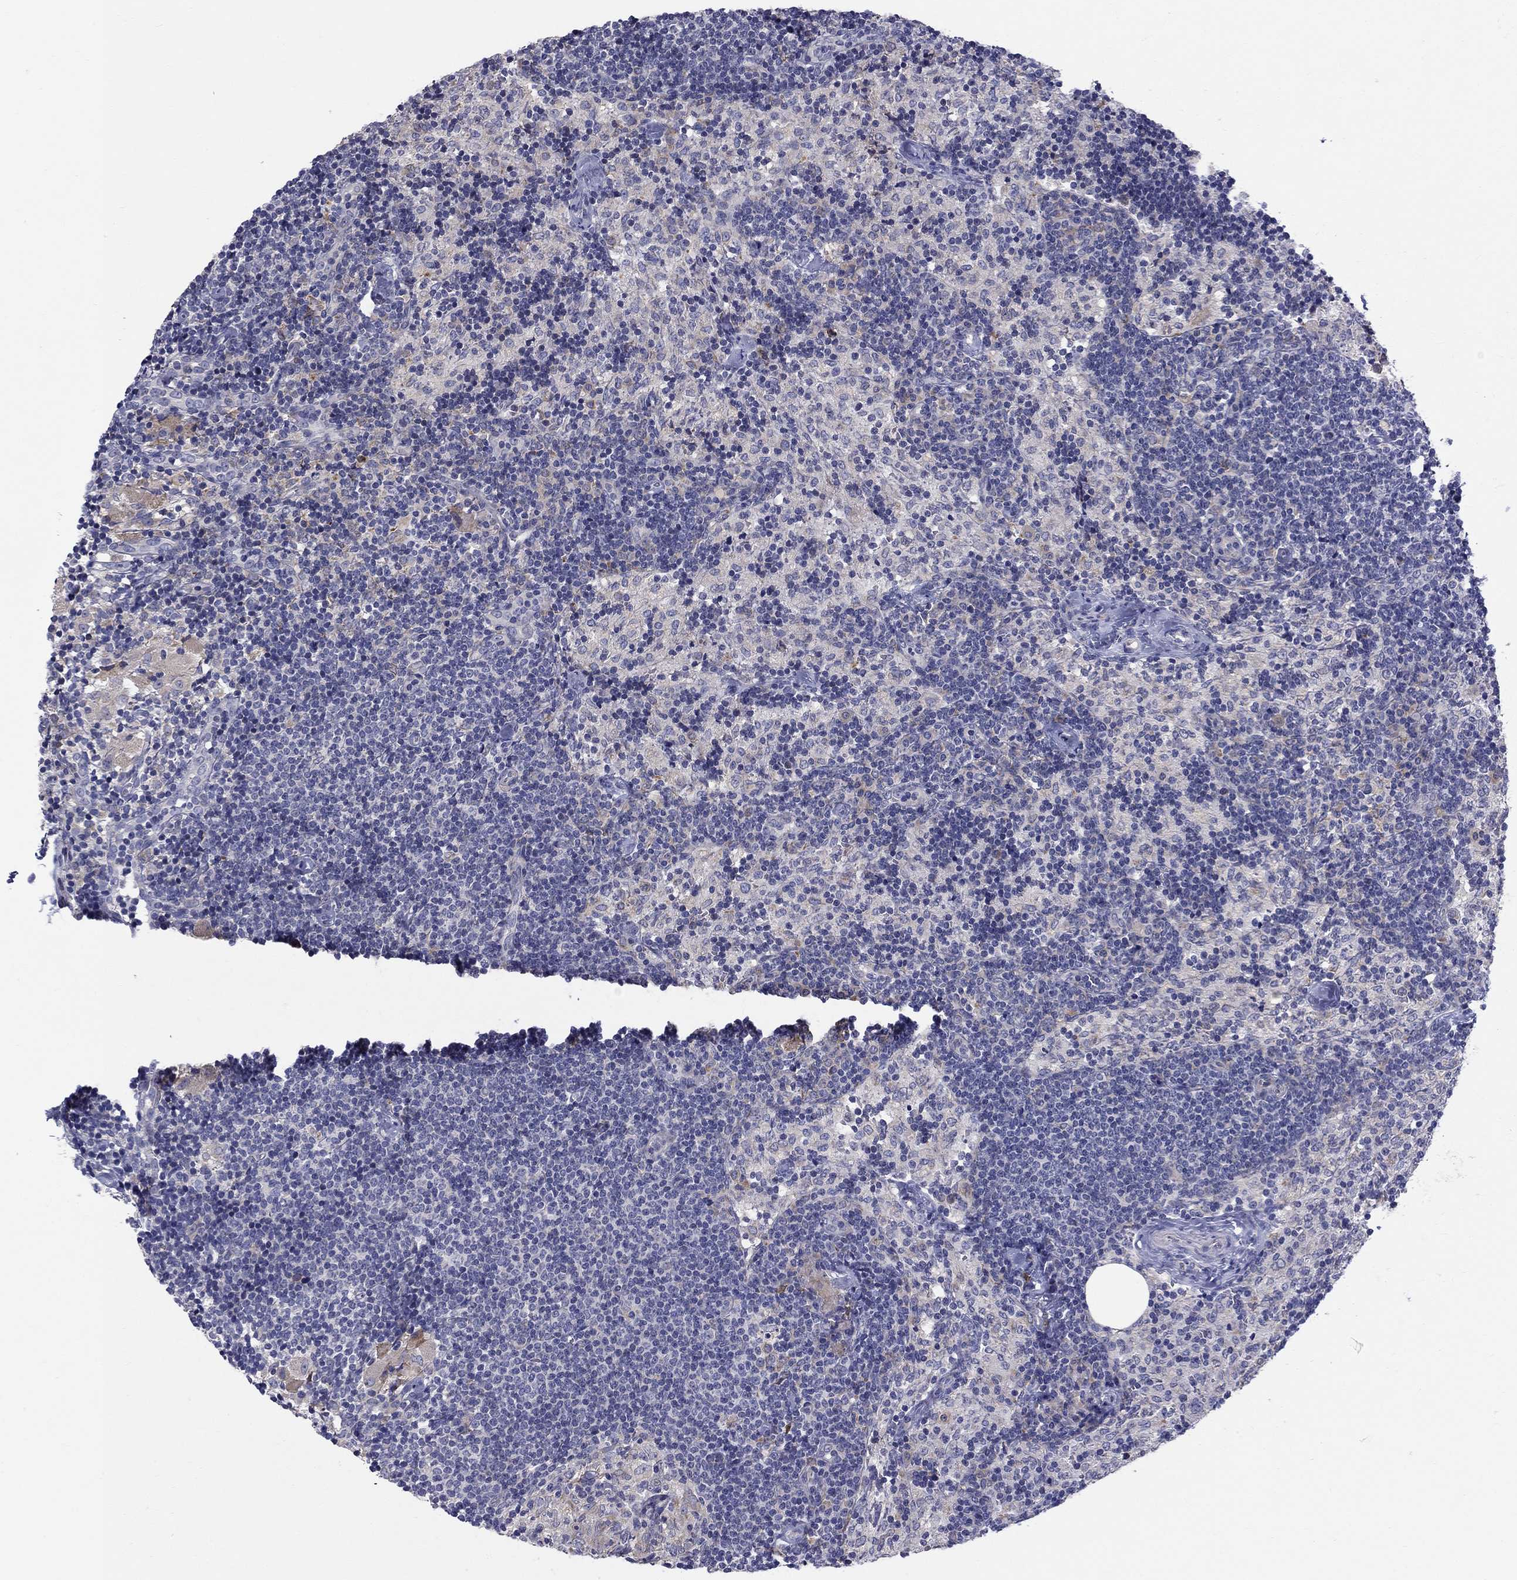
{"staining": {"intensity": "negative", "quantity": "none", "location": "none"}, "tissue": "lymph node", "cell_type": "Germinal center cells", "image_type": "normal", "snomed": [{"axis": "morphology", "description": "Normal tissue, NOS"}, {"axis": "topography", "description": "Lymph node"}], "caption": "Image shows no protein staining in germinal center cells of benign lymph node. The staining is performed using DAB brown chromogen with nuclei counter-stained in using hematoxylin.", "gene": "QRFPR", "patient": {"sex": "female", "age": 52}}